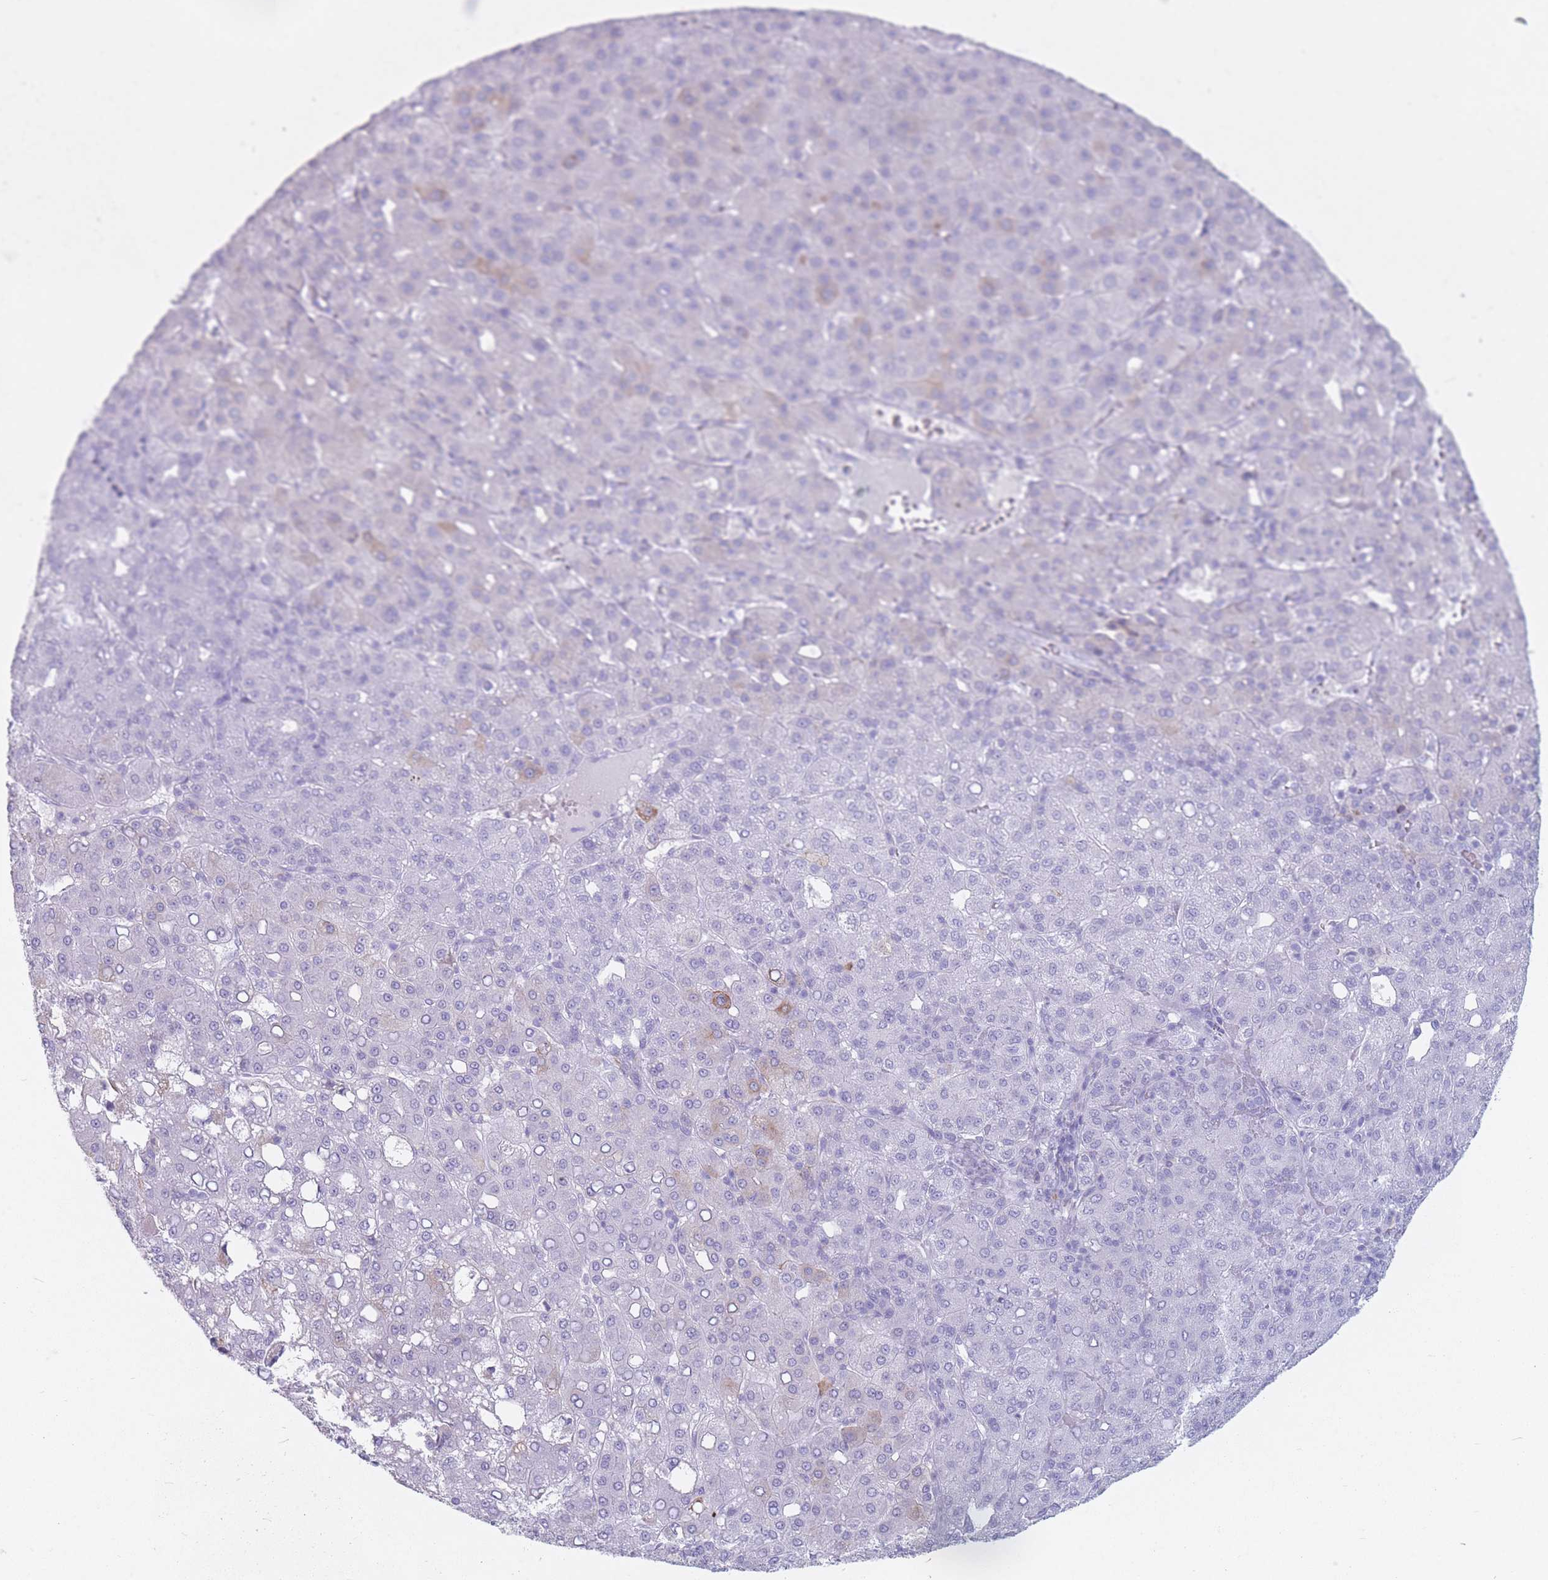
{"staining": {"intensity": "negative", "quantity": "none", "location": "none"}, "tissue": "liver cancer", "cell_type": "Tumor cells", "image_type": "cancer", "snomed": [{"axis": "morphology", "description": "Carcinoma, Hepatocellular, NOS"}, {"axis": "topography", "description": "Liver"}], "caption": "Immunohistochemistry of human hepatocellular carcinoma (liver) reveals no positivity in tumor cells. (Stains: DAB immunohistochemistry (IHC) with hematoxylin counter stain, Microscopy: brightfield microscopy at high magnification).", "gene": "ST3GAL5", "patient": {"sex": "male", "age": 65}}